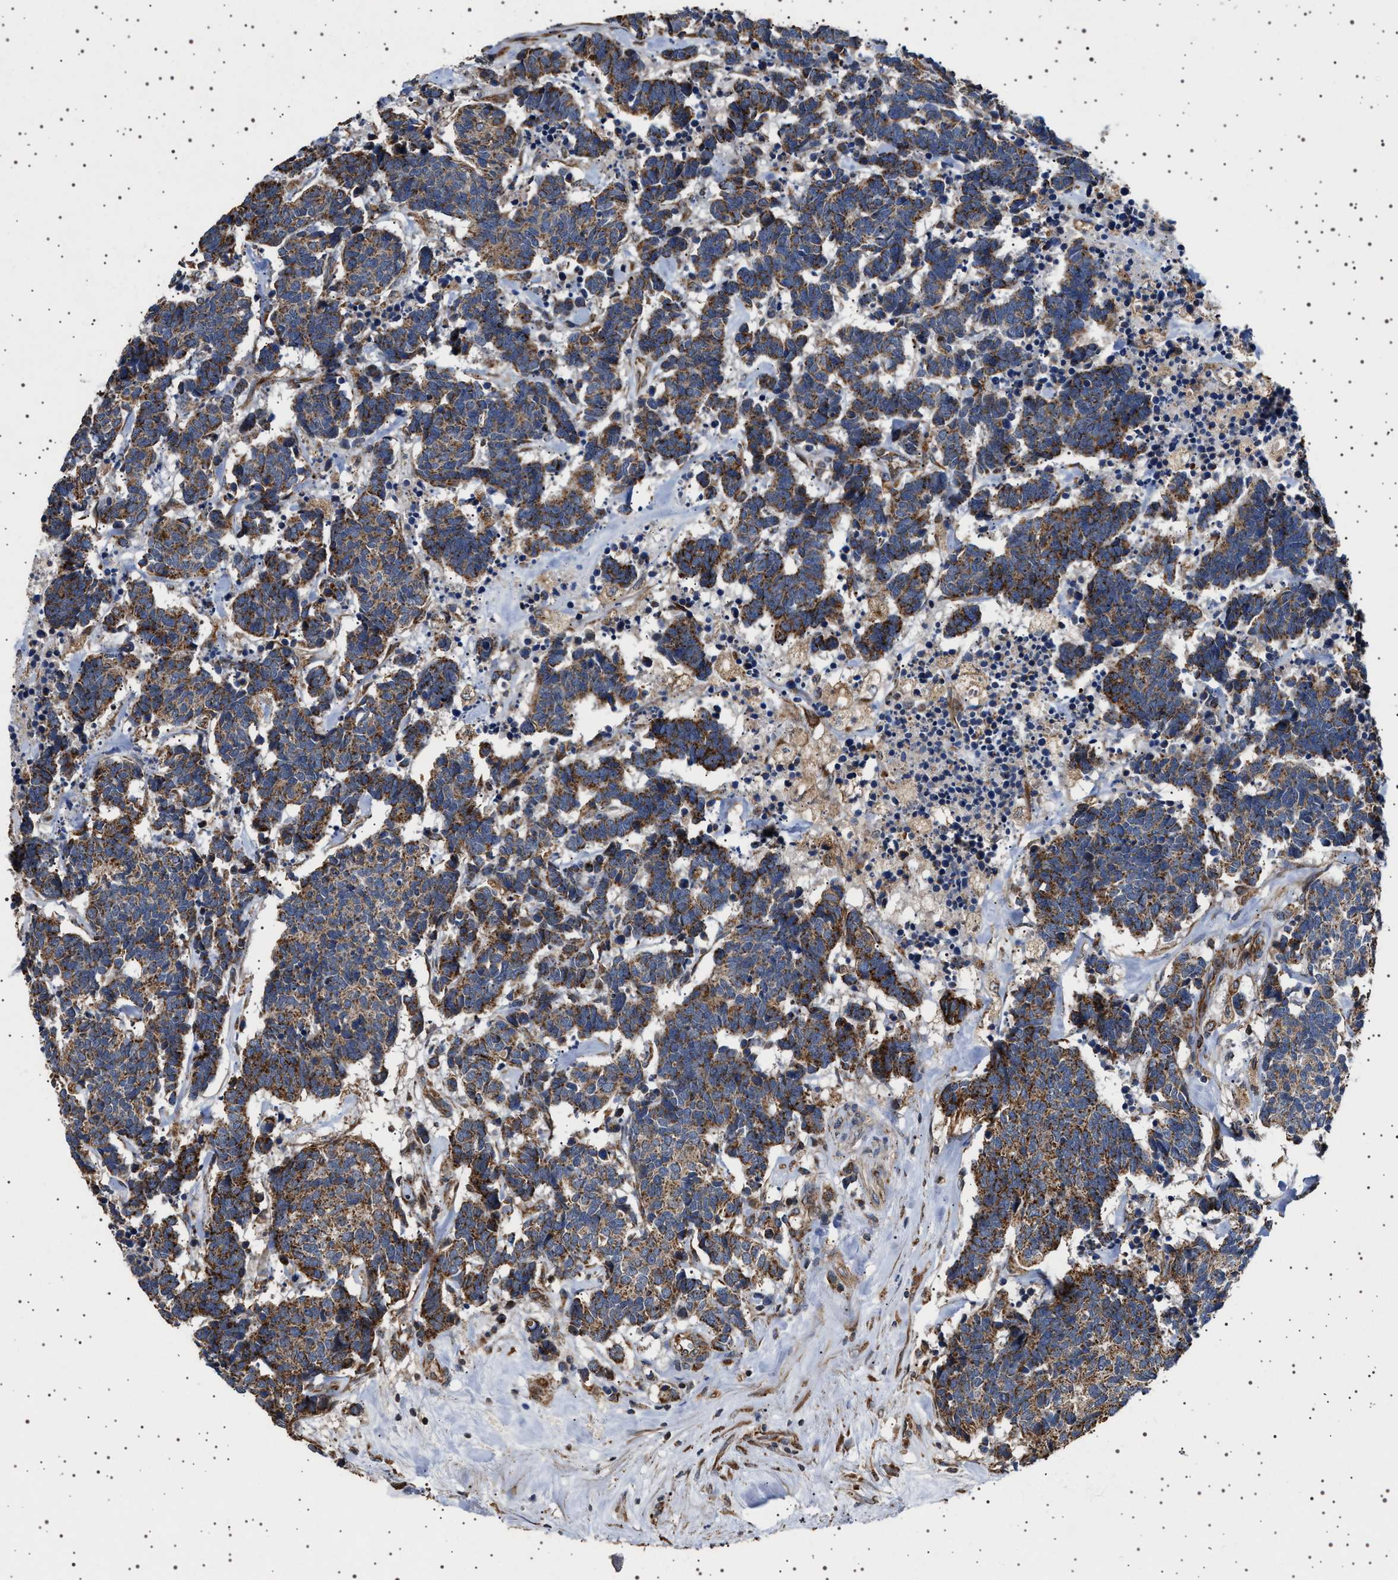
{"staining": {"intensity": "moderate", "quantity": ">75%", "location": "cytoplasmic/membranous"}, "tissue": "carcinoid", "cell_type": "Tumor cells", "image_type": "cancer", "snomed": [{"axis": "morphology", "description": "Carcinoma, NOS"}, {"axis": "morphology", "description": "Carcinoid, malignant, NOS"}, {"axis": "topography", "description": "Urinary bladder"}], "caption": "A micrograph of human carcinoma stained for a protein reveals moderate cytoplasmic/membranous brown staining in tumor cells. (DAB = brown stain, brightfield microscopy at high magnification).", "gene": "TRUB2", "patient": {"sex": "male", "age": 57}}